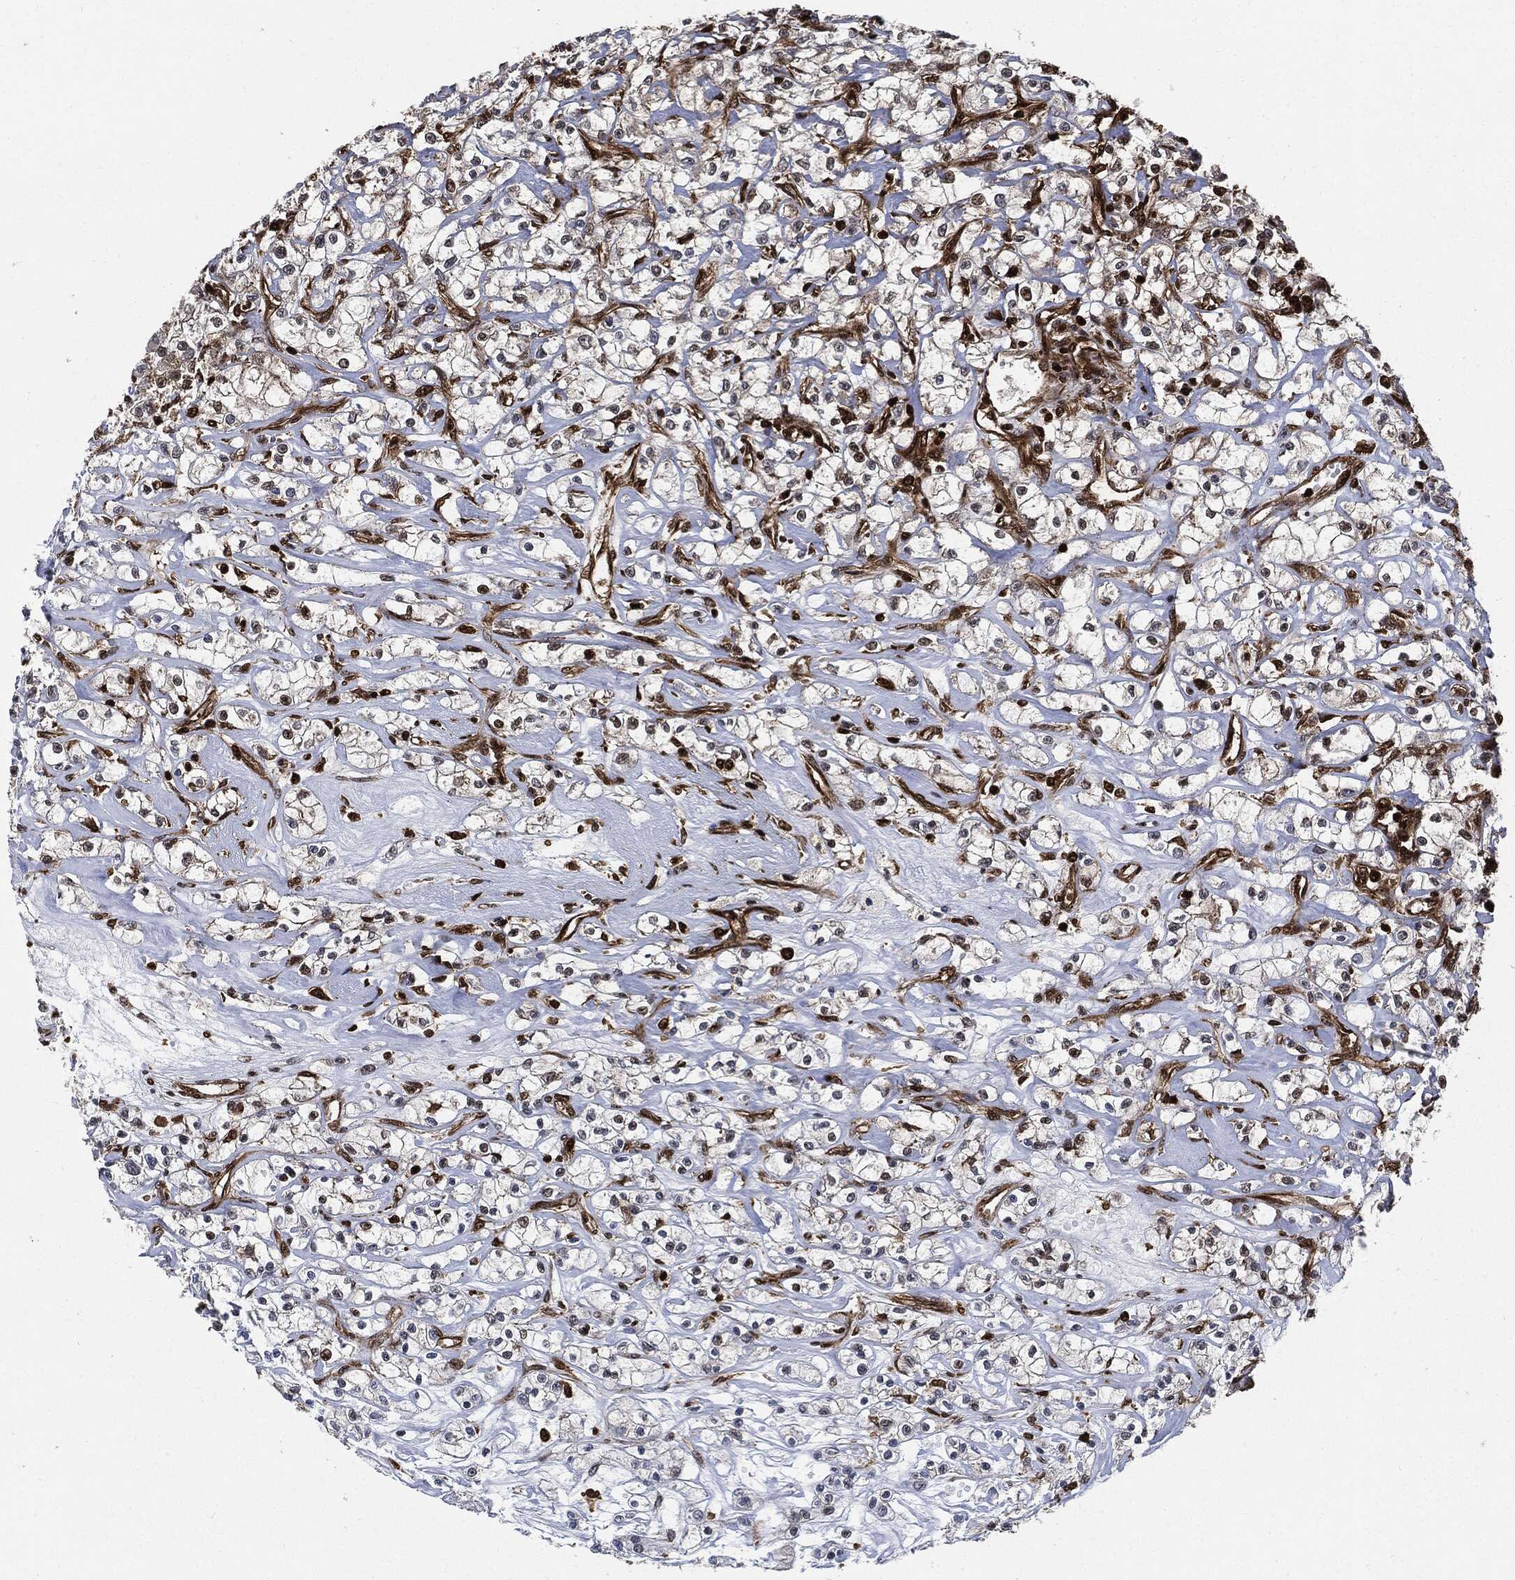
{"staining": {"intensity": "negative", "quantity": "none", "location": "none"}, "tissue": "renal cancer", "cell_type": "Tumor cells", "image_type": "cancer", "snomed": [{"axis": "morphology", "description": "Adenocarcinoma, NOS"}, {"axis": "topography", "description": "Kidney"}], "caption": "Tumor cells are negative for brown protein staining in adenocarcinoma (renal).", "gene": "YWHAB", "patient": {"sex": "female", "age": 59}}